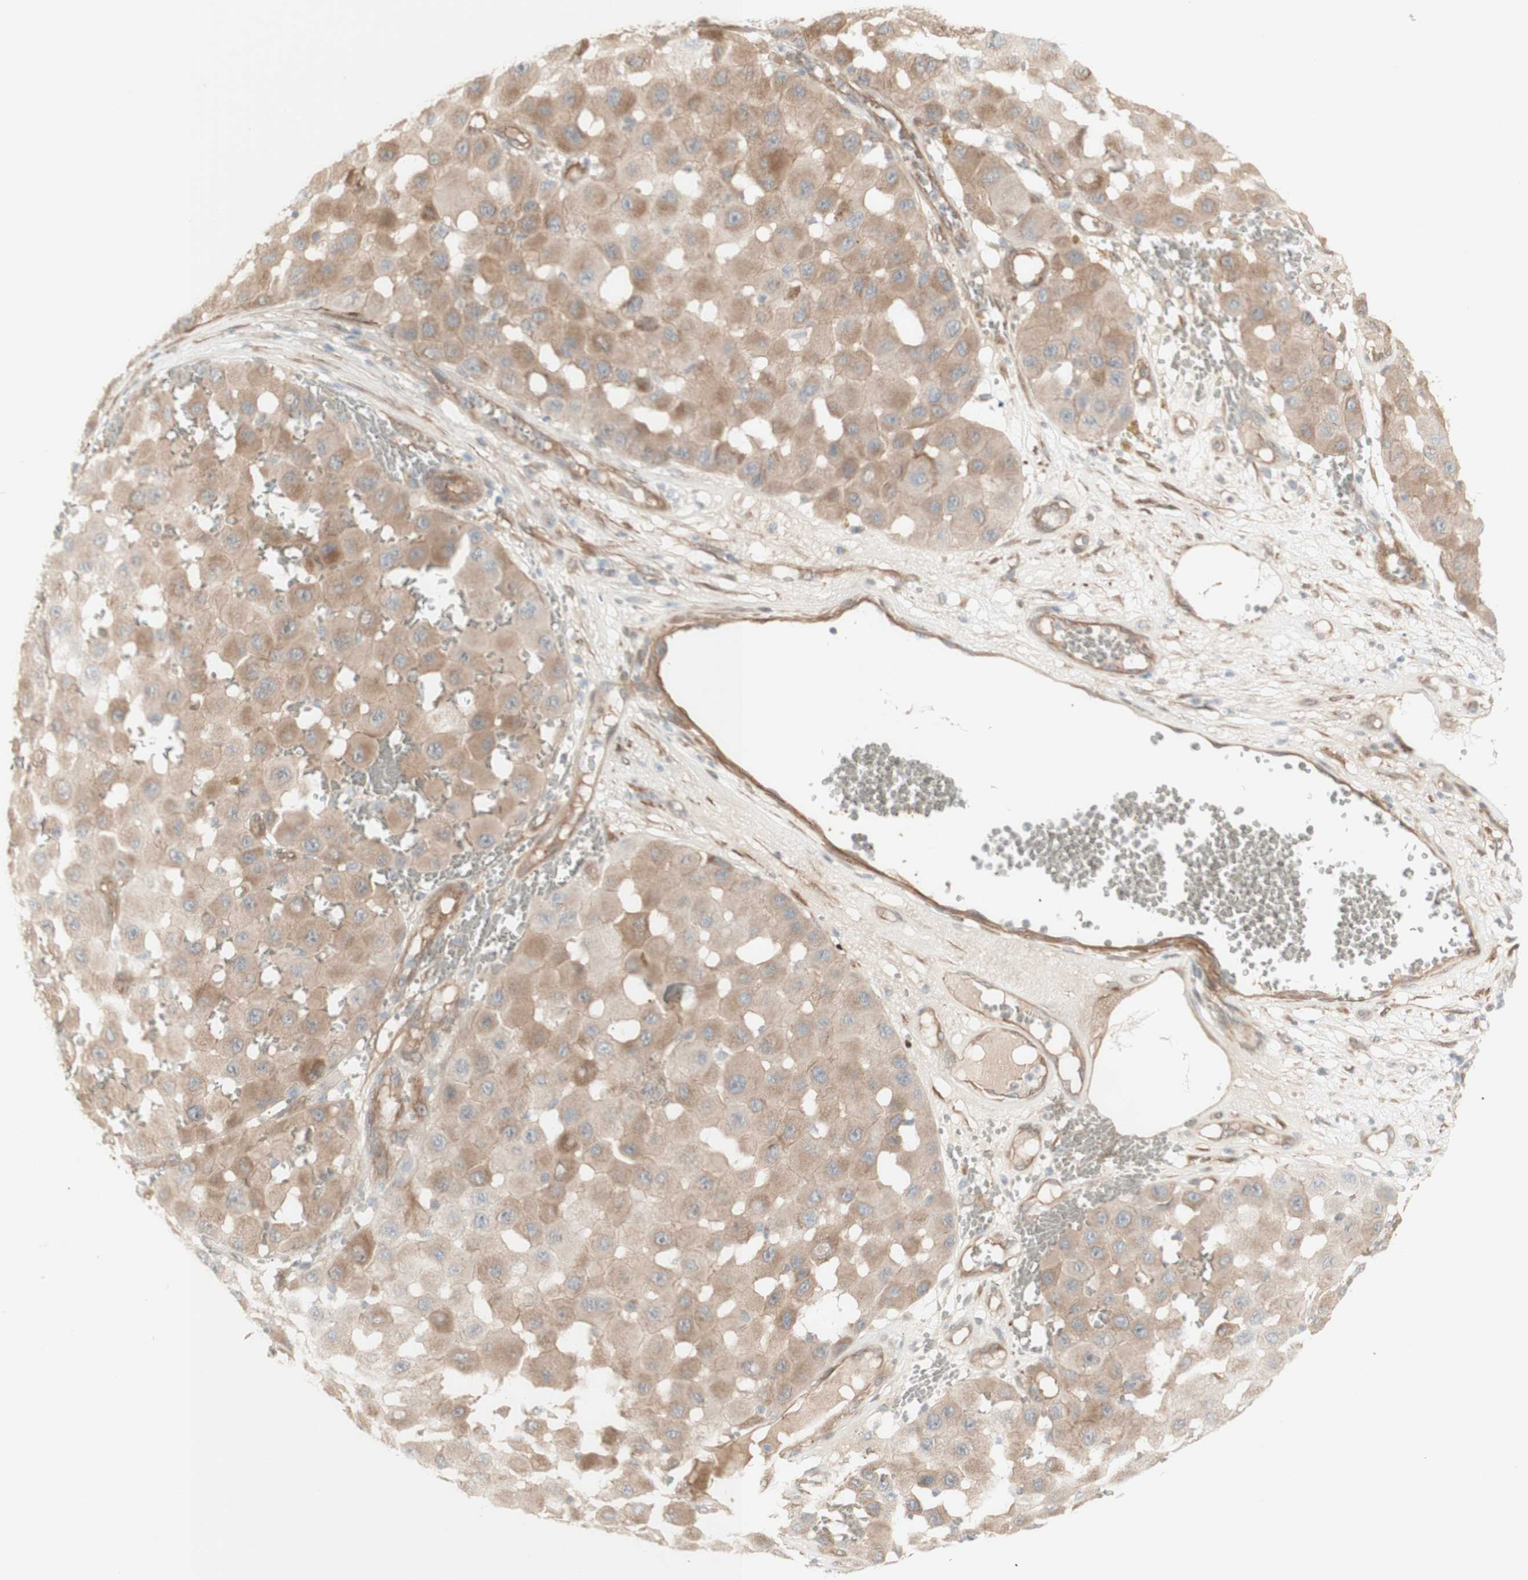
{"staining": {"intensity": "moderate", "quantity": ">75%", "location": "cytoplasmic/membranous"}, "tissue": "melanoma", "cell_type": "Tumor cells", "image_type": "cancer", "snomed": [{"axis": "morphology", "description": "Malignant melanoma, NOS"}, {"axis": "topography", "description": "Skin"}], "caption": "About >75% of tumor cells in melanoma display moderate cytoplasmic/membranous protein staining as visualized by brown immunohistochemical staining.", "gene": "CNN3", "patient": {"sex": "female", "age": 81}}